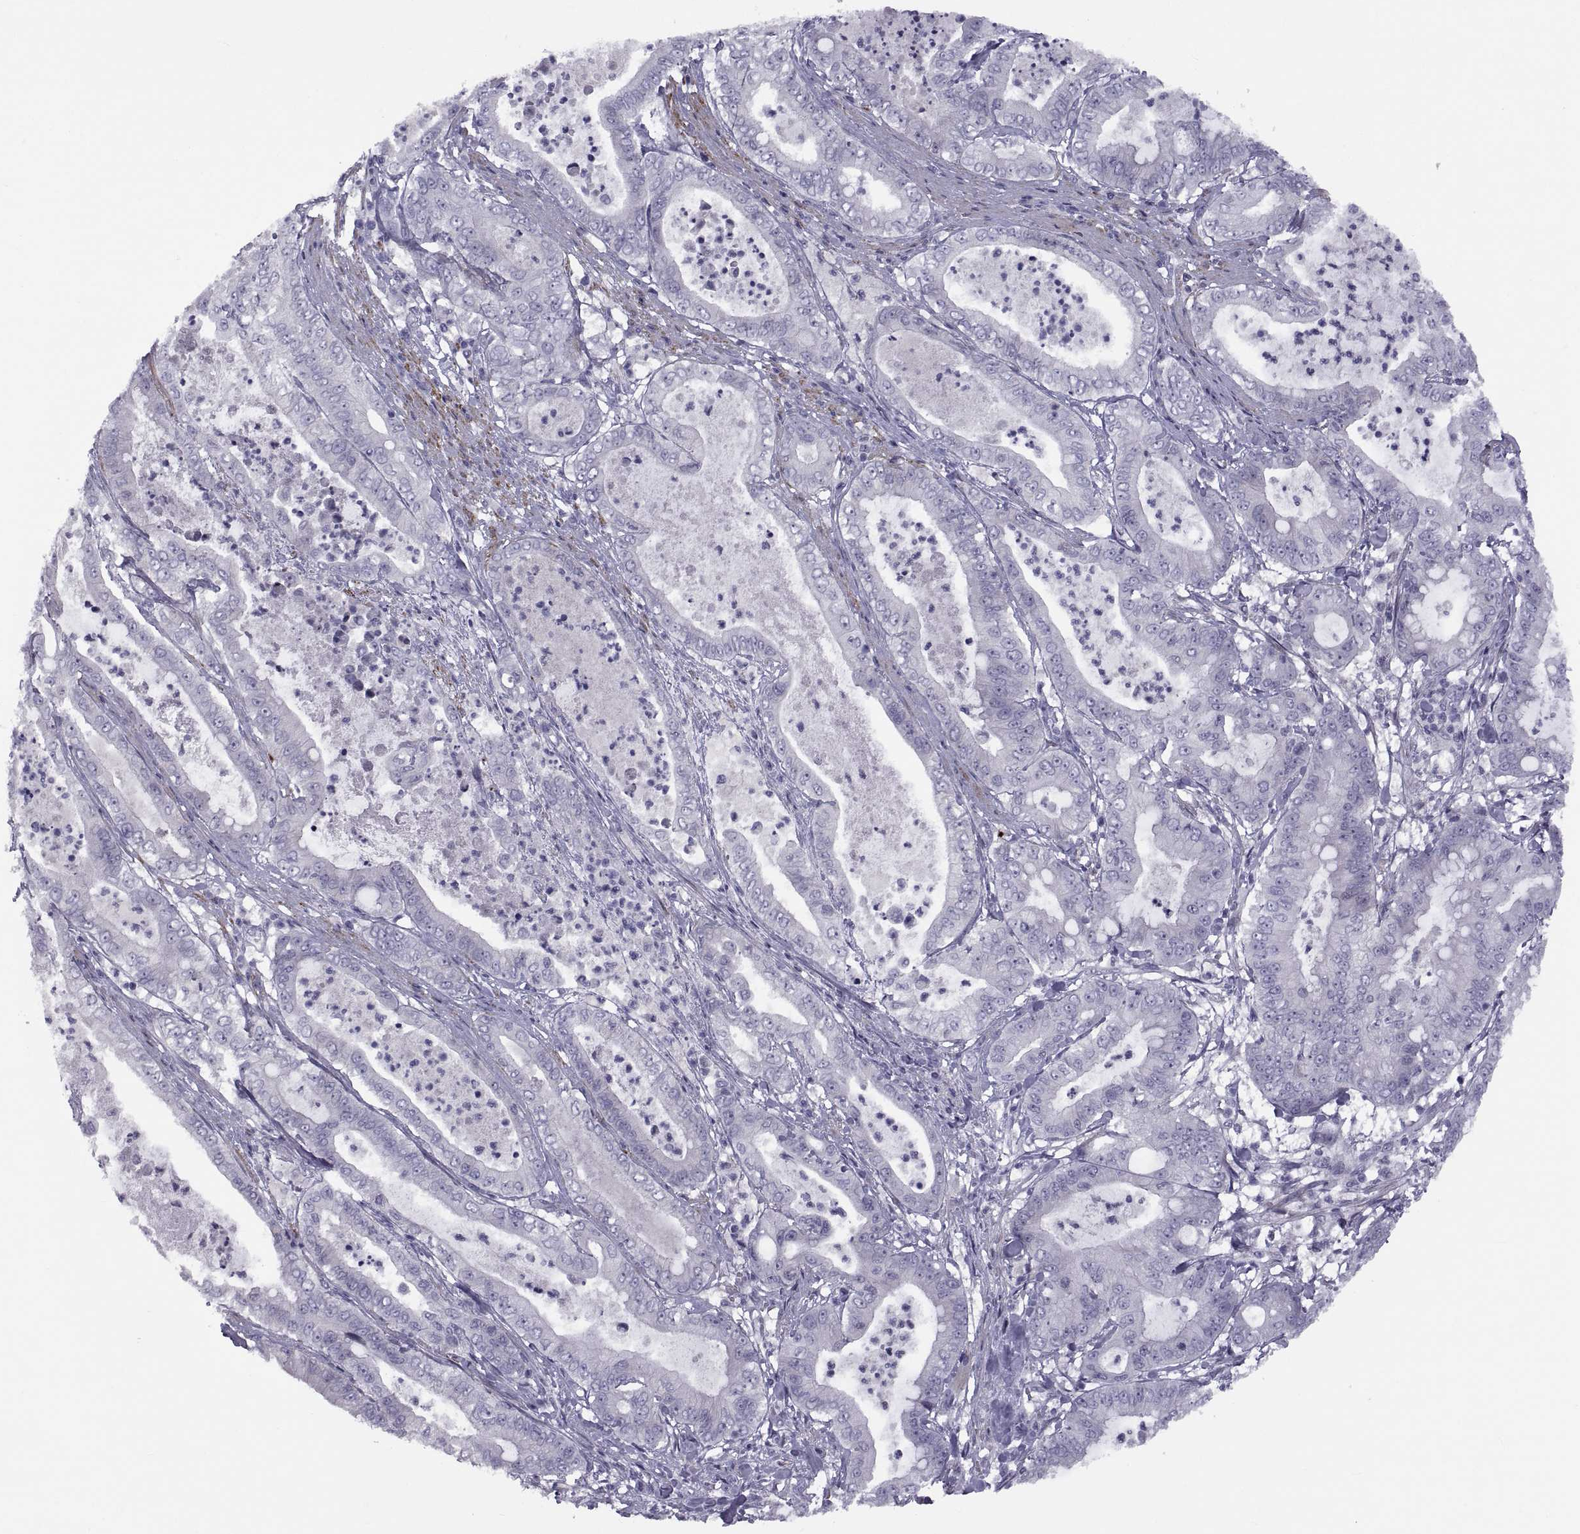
{"staining": {"intensity": "negative", "quantity": "none", "location": "none"}, "tissue": "pancreatic cancer", "cell_type": "Tumor cells", "image_type": "cancer", "snomed": [{"axis": "morphology", "description": "Adenocarcinoma, NOS"}, {"axis": "topography", "description": "Pancreas"}], "caption": "This is an IHC image of human pancreatic adenocarcinoma. There is no expression in tumor cells.", "gene": "TMEM158", "patient": {"sex": "male", "age": 71}}